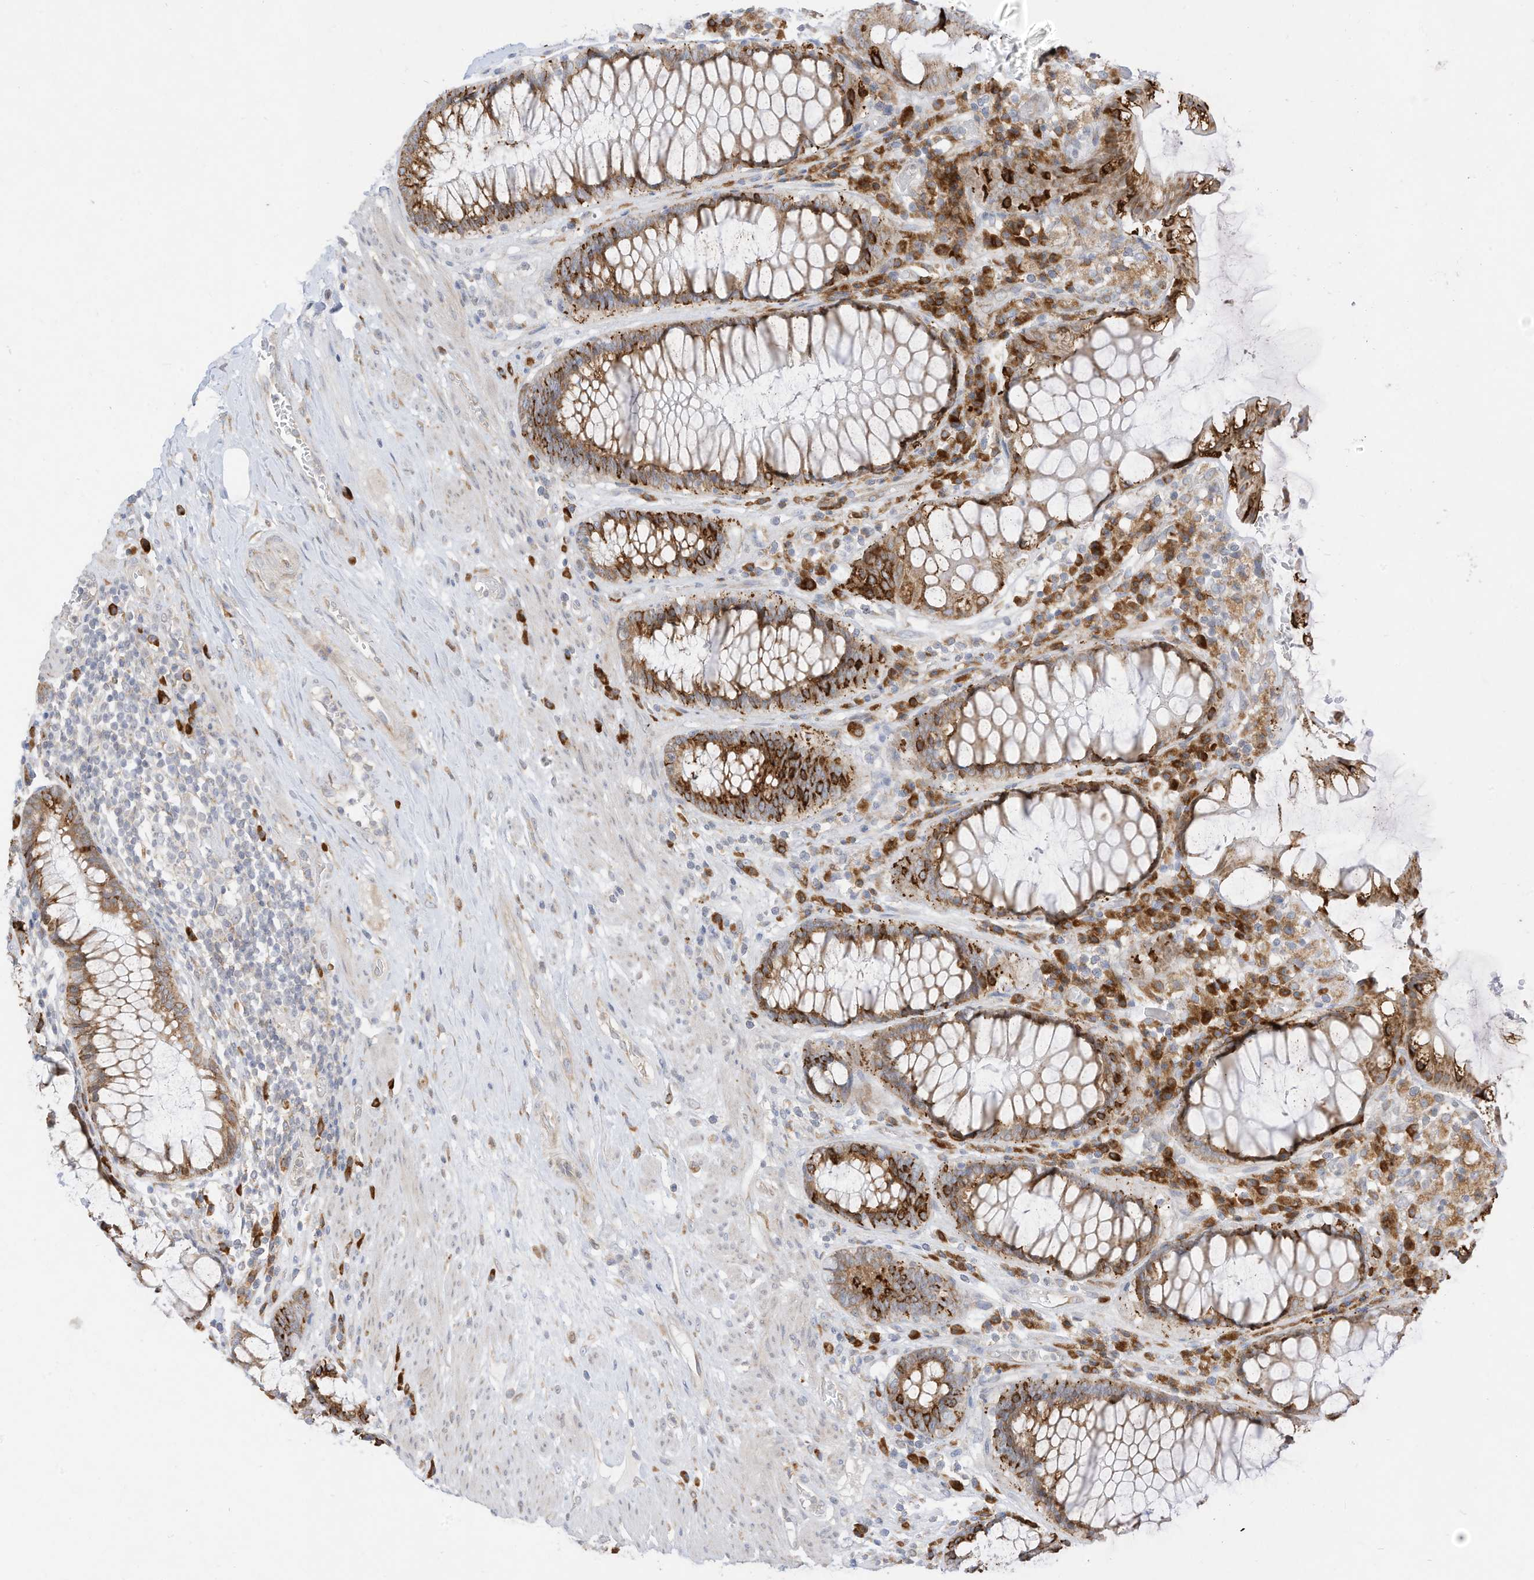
{"staining": {"intensity": "moderate", "quantity": ">75%", "location": "cytoplasmic/membranous"}, "tissue": "rectum", "cell_type": "Glandular cells", "image_type": "normal", "snomed": [{"axis": "morphology", "description": "Normal tissue, NOS"}, {"axis": "topography", "description": "Rectum"}], "caption": "Normal rectum shows moderate cytoplasmic/membranous staining in about >75% of glandular cells.", "gene": "STT3A", "patient": {"sex": "male", "age": 64}}